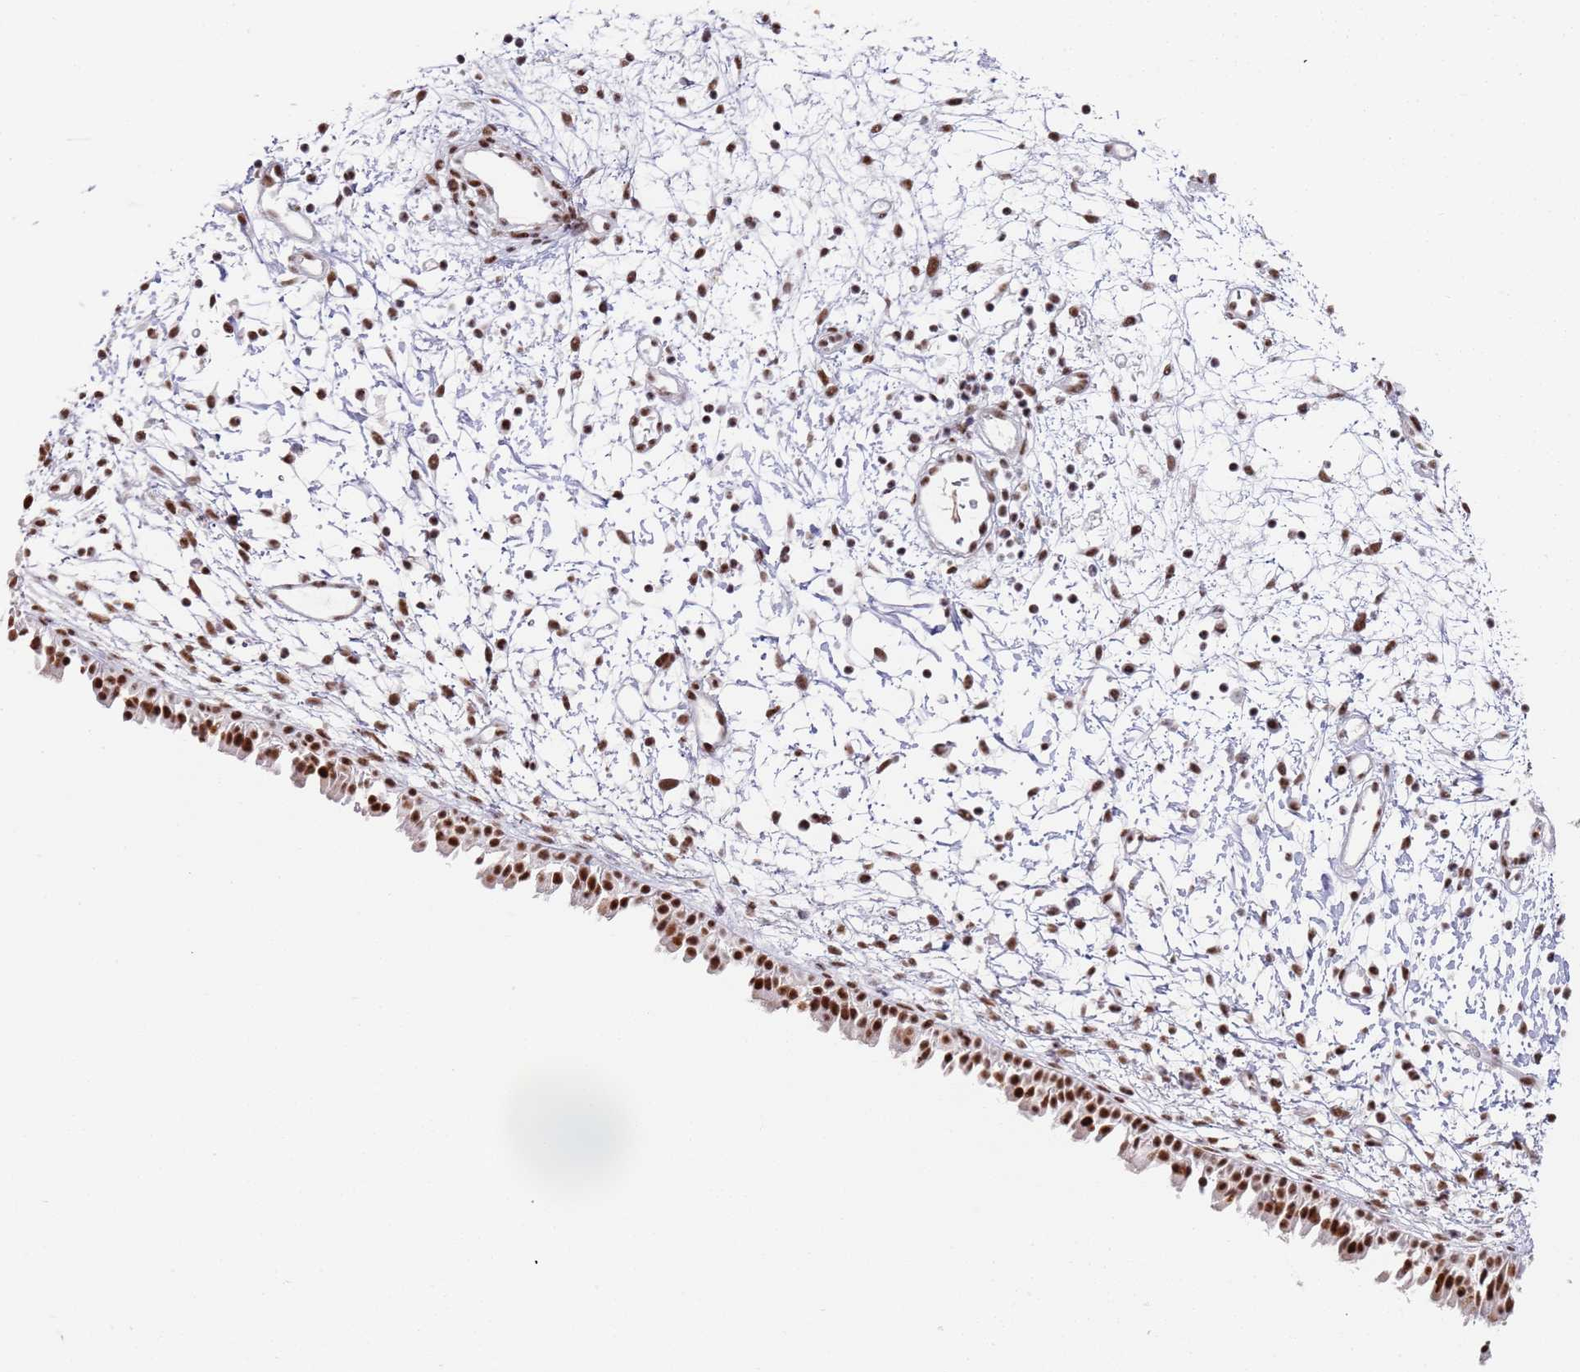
{"staining": {"intensity": "strong", "quantity": ">75%", "location": "nuclear"}, "tissue": "nasopharynx", "cell_type": "Respiratory epithelial cells", "image_type": "normal", "snomed": [{"axis": "morphology", "description": "Normal tissue, NOS"}, {"axis": "topography", "description": "Nasopharynx"}], "caption": "The micrograph reveals immunohistochemical staining of benign nasopharynx. There is strong nuclear expression is present in approximately >75% of respiratory epithelial cells. Immunohistochemistry (ihc) stains the protein in brown and the nuclei are stained blue.", "gene": "AKAP8L", "patient": {"sex": "male", "age": 22}}